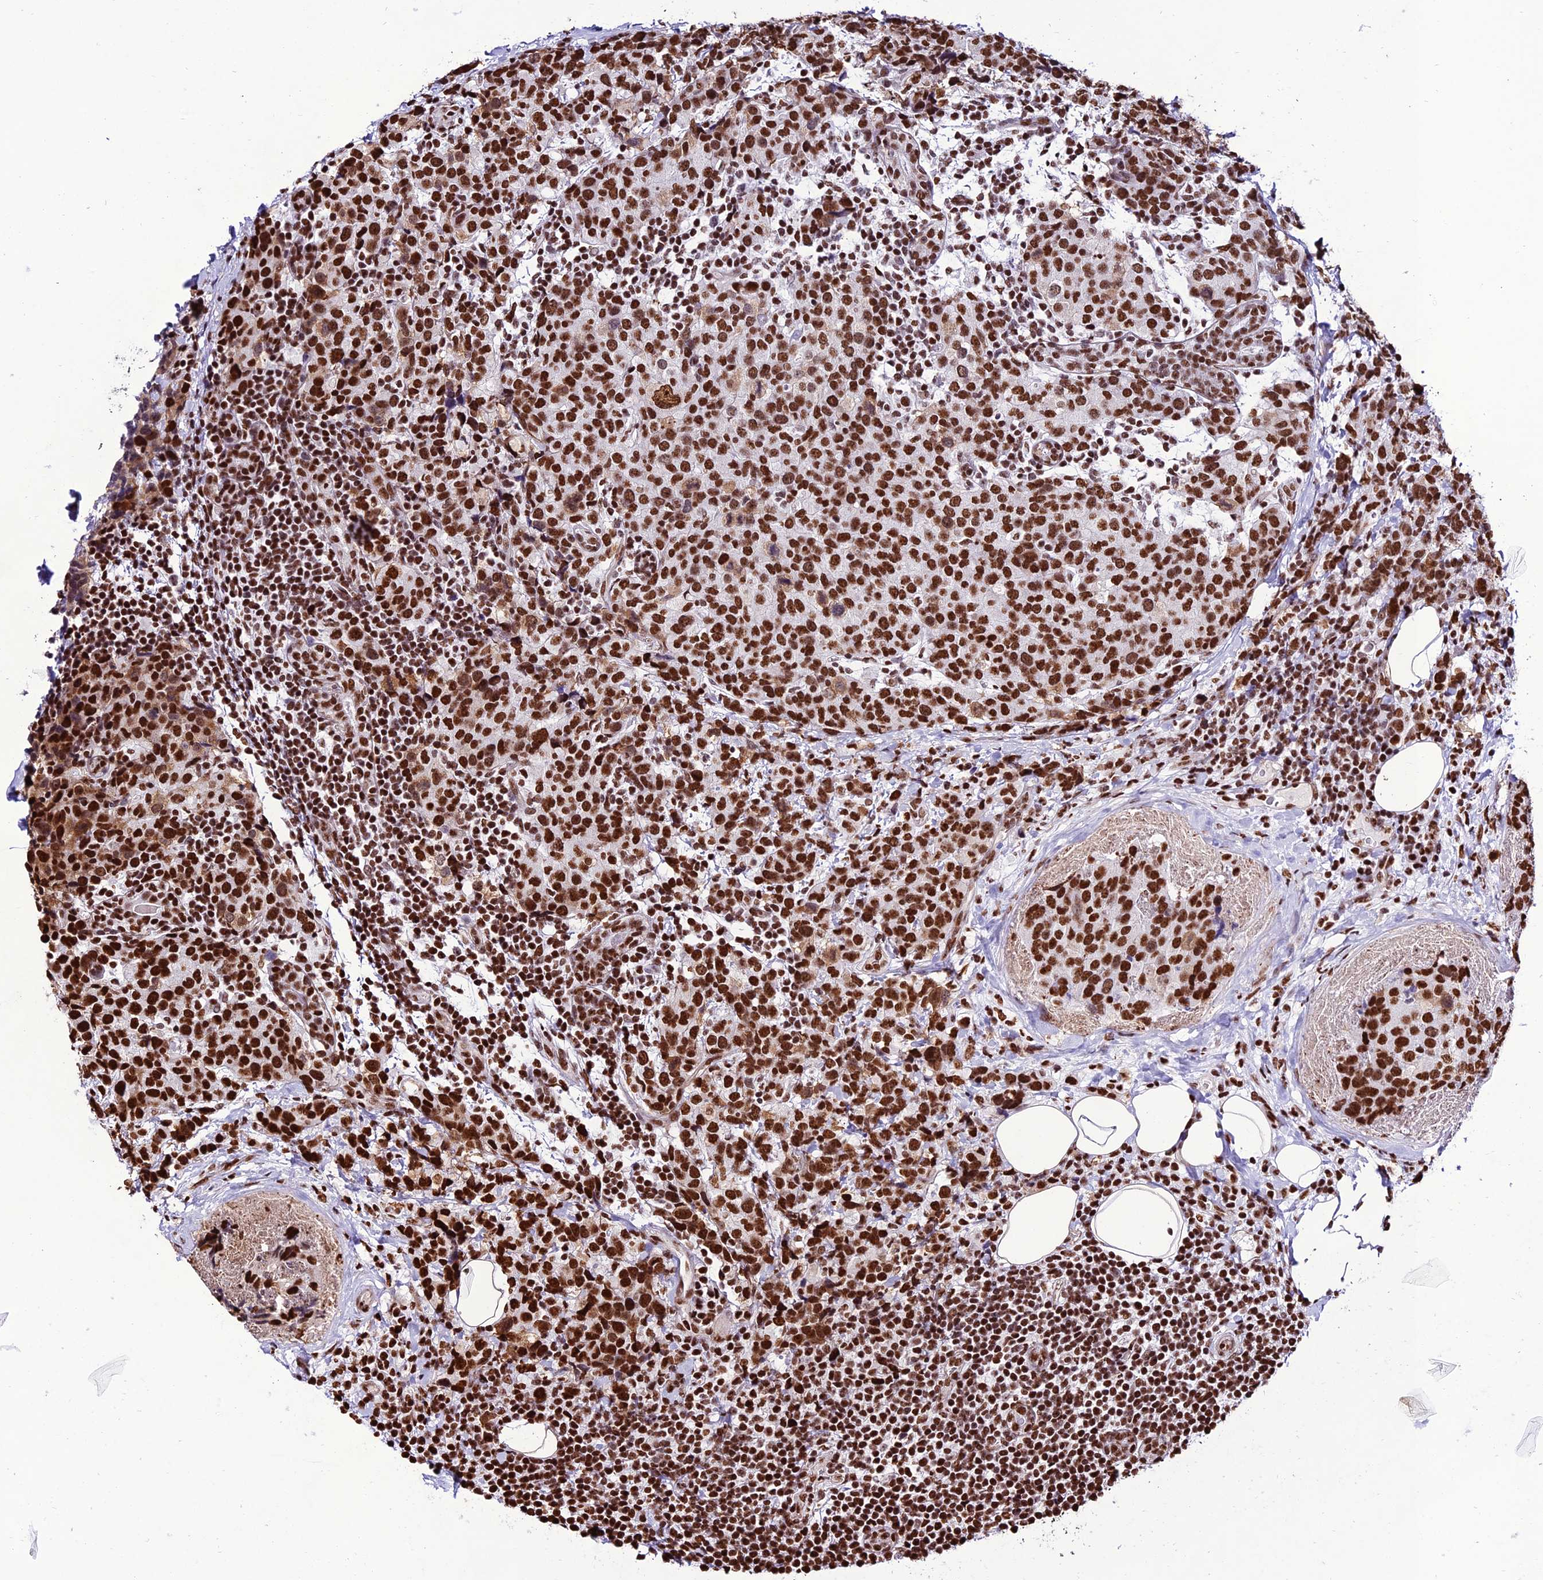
{"staining": {"intensity": "strong", "quantity": ">75%", "location": "nuclear"}, "tissue": "breast cancer", "cell_type": "Tumor cells", "image_type": "cancer", "snomed": [{"axis": "morphology", "description": "Lobular carcinoma"}, {"axis": "topography", "description": "Breast"}], "caption": "IHC of human breast cancer displays high levels of strong nuclear positivity in about >75% of tumor cells.", "gene": "INO80E", "patient": {"sex": "female", "age": 59}}